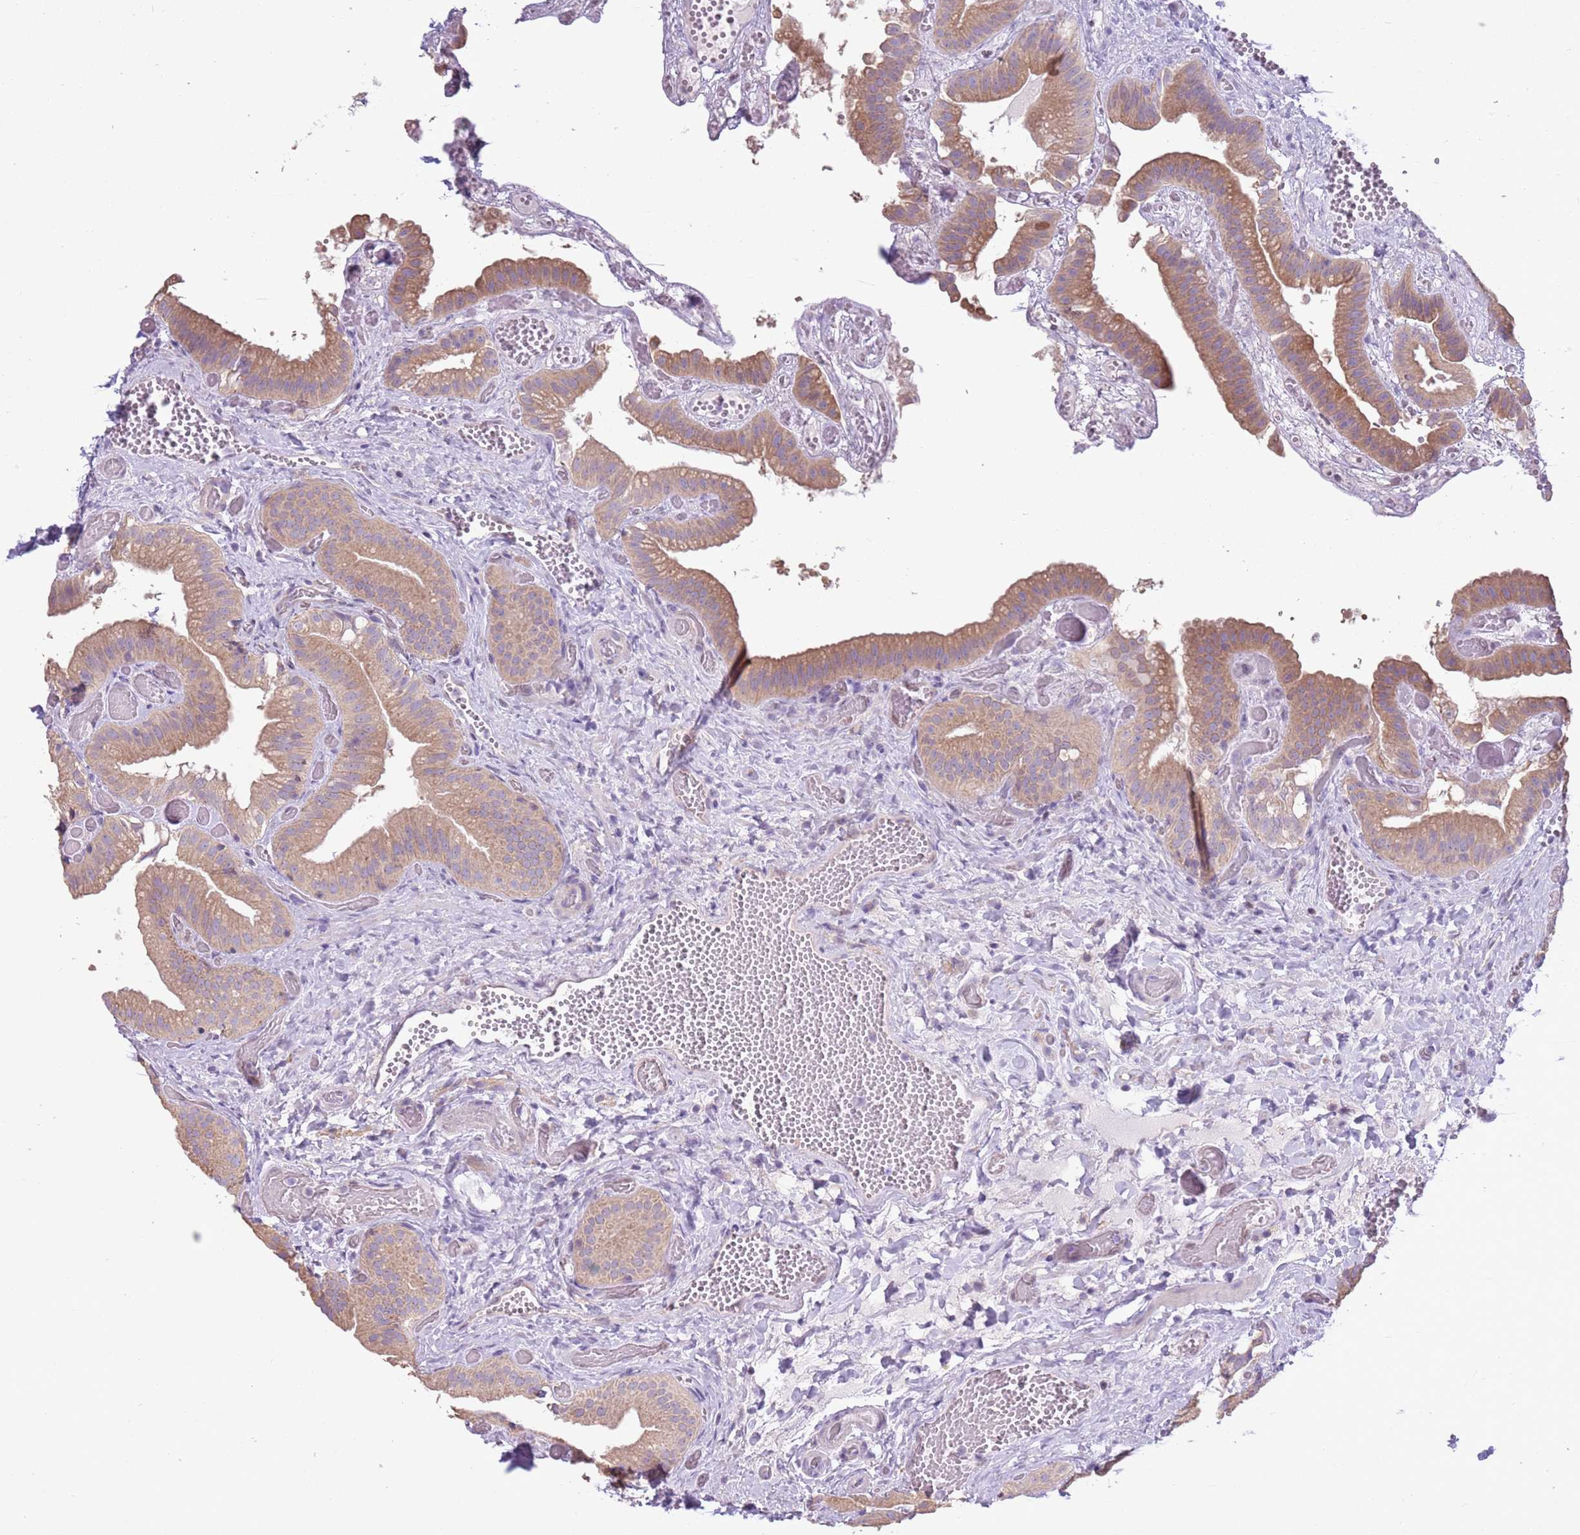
{"staining": {"intensity": "moderate", "quantity": ">75%", "location": "cytoplasmic/membranous"}, "tissue": "gallbladder", "cell_type": "Glandular cells", "image_type": "normal", "snomed": [{"axis": "morphology", "description": "Normal tissue, NOS"}, {"axis": "topography", "description": "Gallbladder"}], "caption": "Gallbladder stained with a brown dye demonstrates moderate cytoplasmic/membranous positive staining in about >75% of glandular cells.", "gene": "CAPN9", "patient": {"sex": "female", "age": 64}}